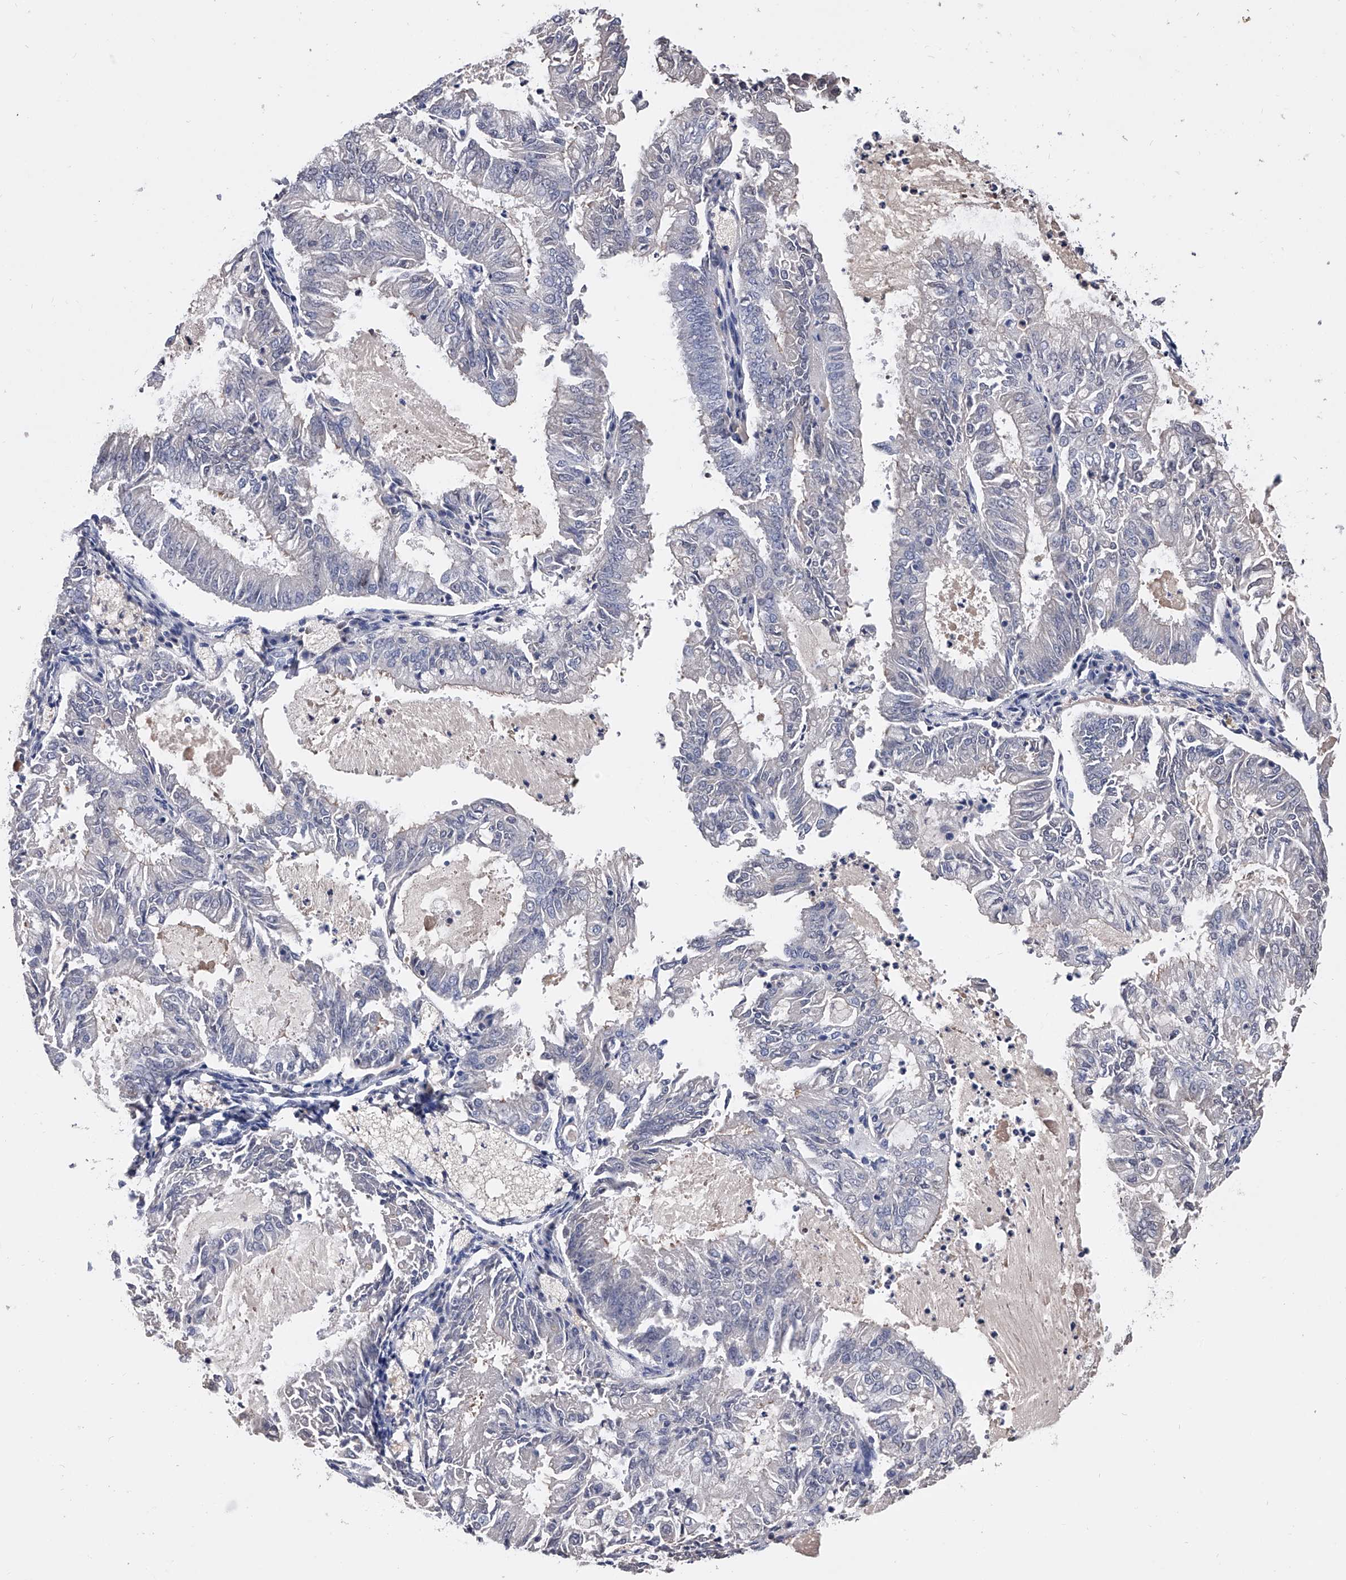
{"staining": {"intensity": "negative", "quantity": "none", "location": "none"}, "tissue": "endometrial cancer", "cell_type": "Tumor cells", "image_type": "cancer", "snomed": [{"axis": "morphology", "description": "Adenocarcinoma, NOS"}, {"axis": "topography", "description": "Endometrium"}], "caption": "Tumor cells are negative for brown protein staining in endometrial adenocarcinoma. Brightfield microscopy of IHC stained with DAB (3,3'-diaminobenzidine) (brown) and hematoxylin (blue), captured at high magnification.", "gene": "EFCAB7", "patient": {"sex": "female", "age": 57}}